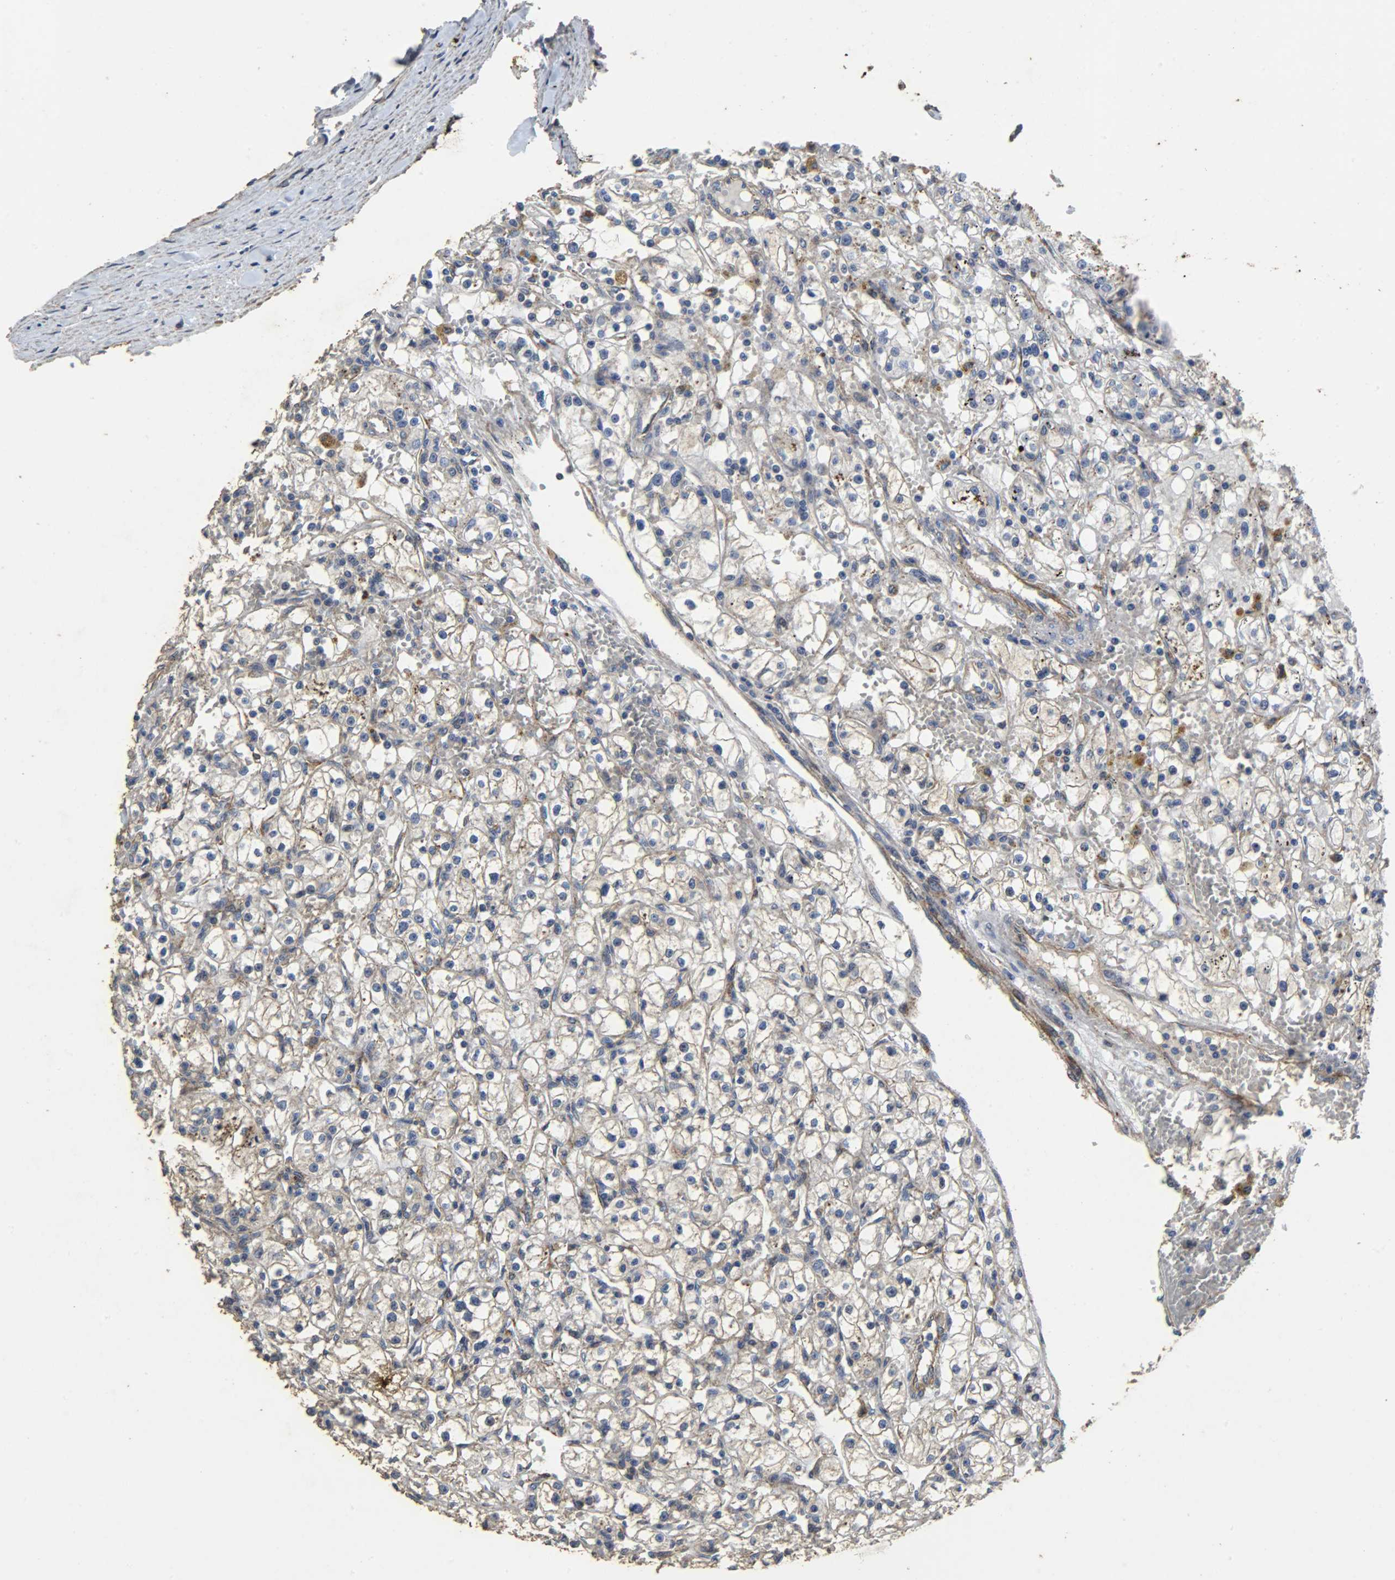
{"staining": {"intensity": "negative", "quantity": "none", "location": "none"}, "tissue": "renal cancer", "cell_type": "Tumor cells", "image_type": "cancer", "snomed": [{"axis": "morphology", "description": "Adenocarcinoma, NOS"}, {"axis": "topography", "description": "Kidney"}], "caption": "Immunohistochemical staining of renal adenocarcinoma displays no significant expression in tumor cells.", "gene": "TPM4", "patient": {"sex": "male", "age": 56}}